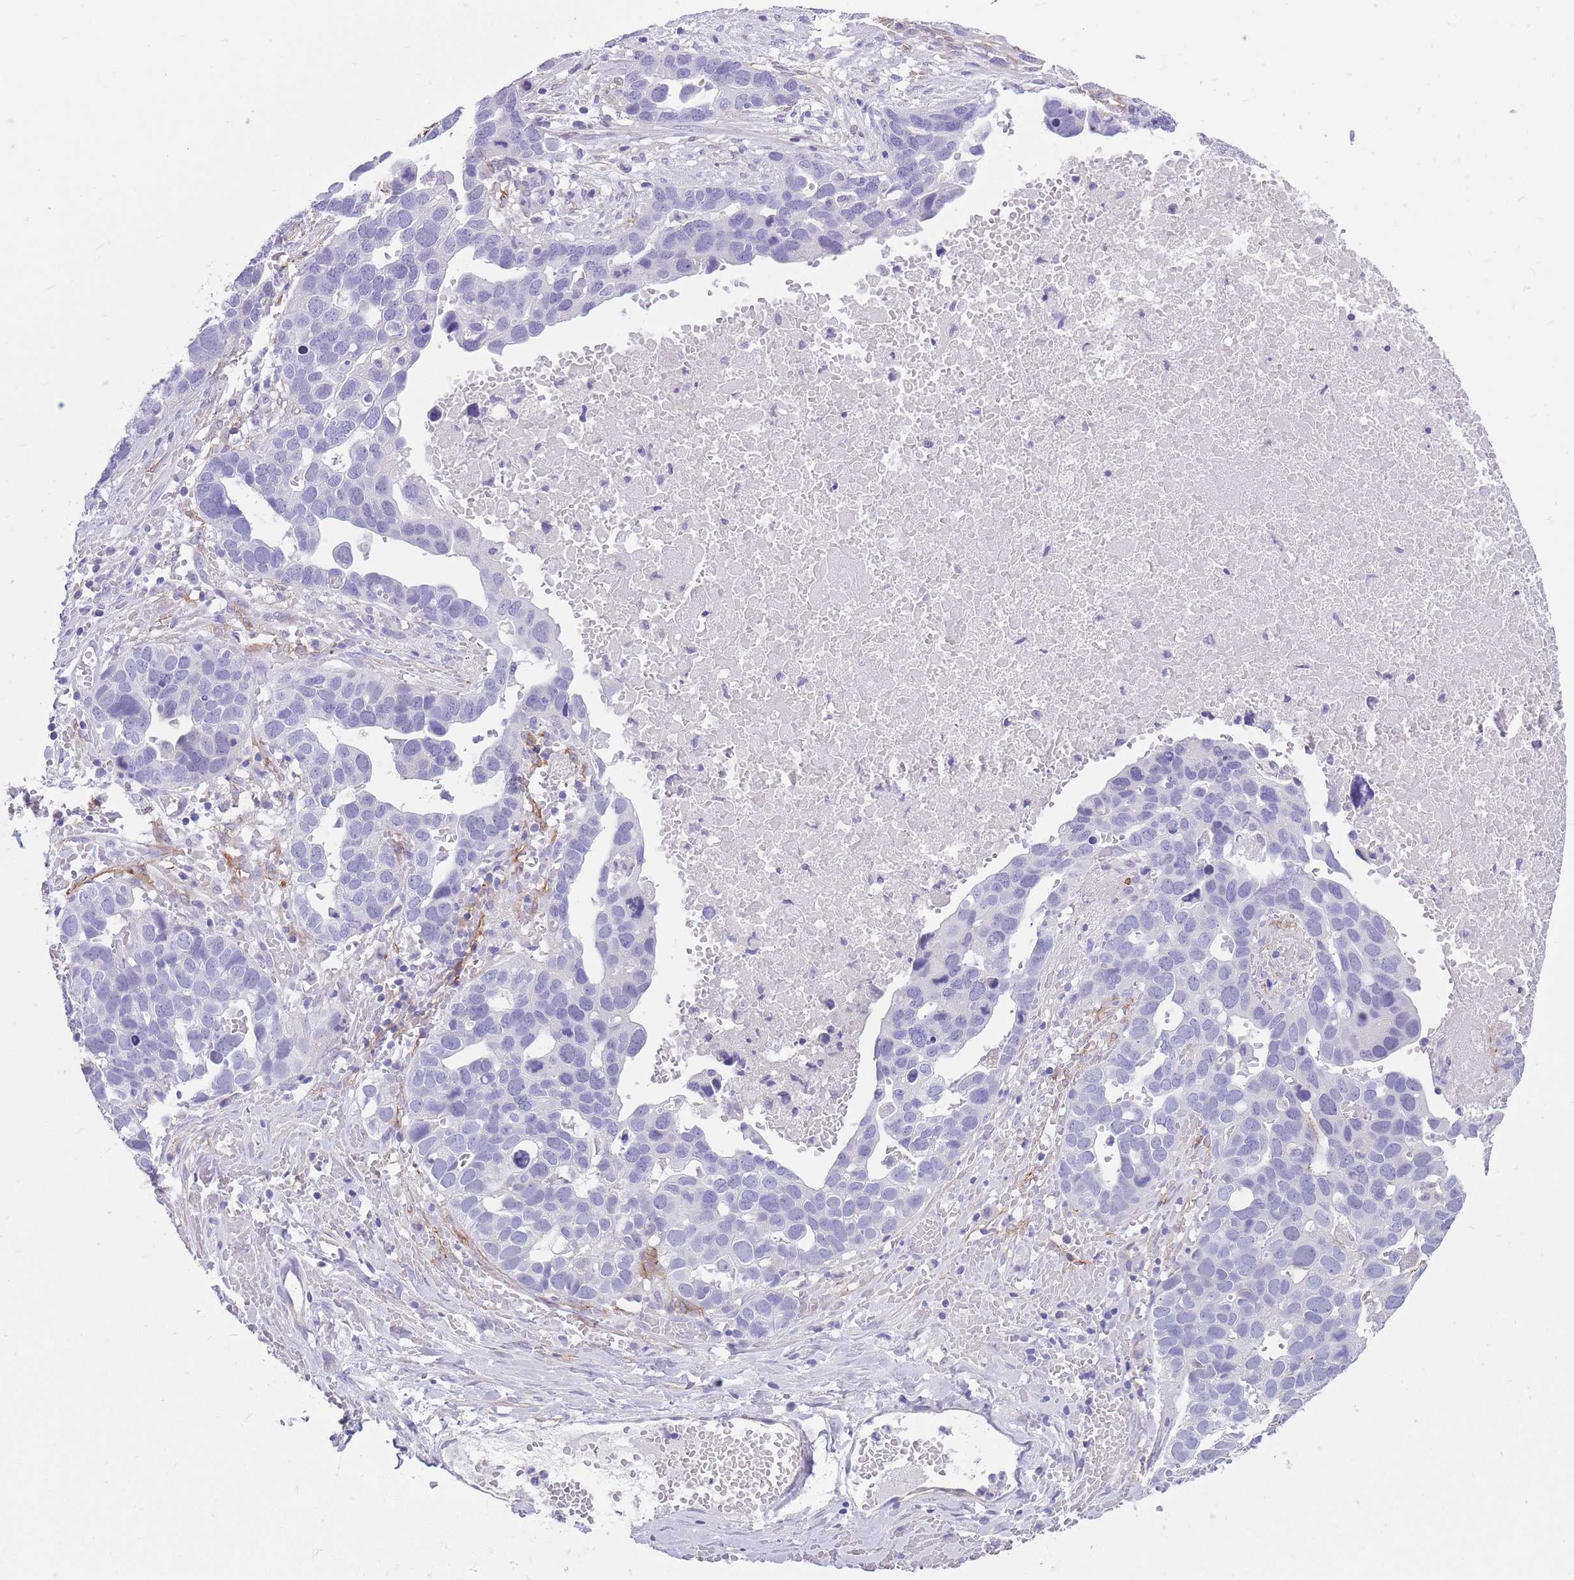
{"staining": {"intensity": "negative", "quantity": "none", "location": "none"}, "tissue": "ovarian cancer", "cell_type": "Tumor cells", "image_type": "cancer", "snomed": [{"axis": "morphology", "description": "Cystadenocarcinoma, serous, NOS"}, {"axis": "topography", "description": "Ovary"}], "caption": "IHC histopathology image of neoplastic tissue: human serous cystadenocarcinoma (ovarian) stained with DAB (3,3'-diaminobenzidine) demonstrates no significant protein staining in tumor cells.", "gene": "DPYD", "patient": {"sex": "female", "age": 54}}